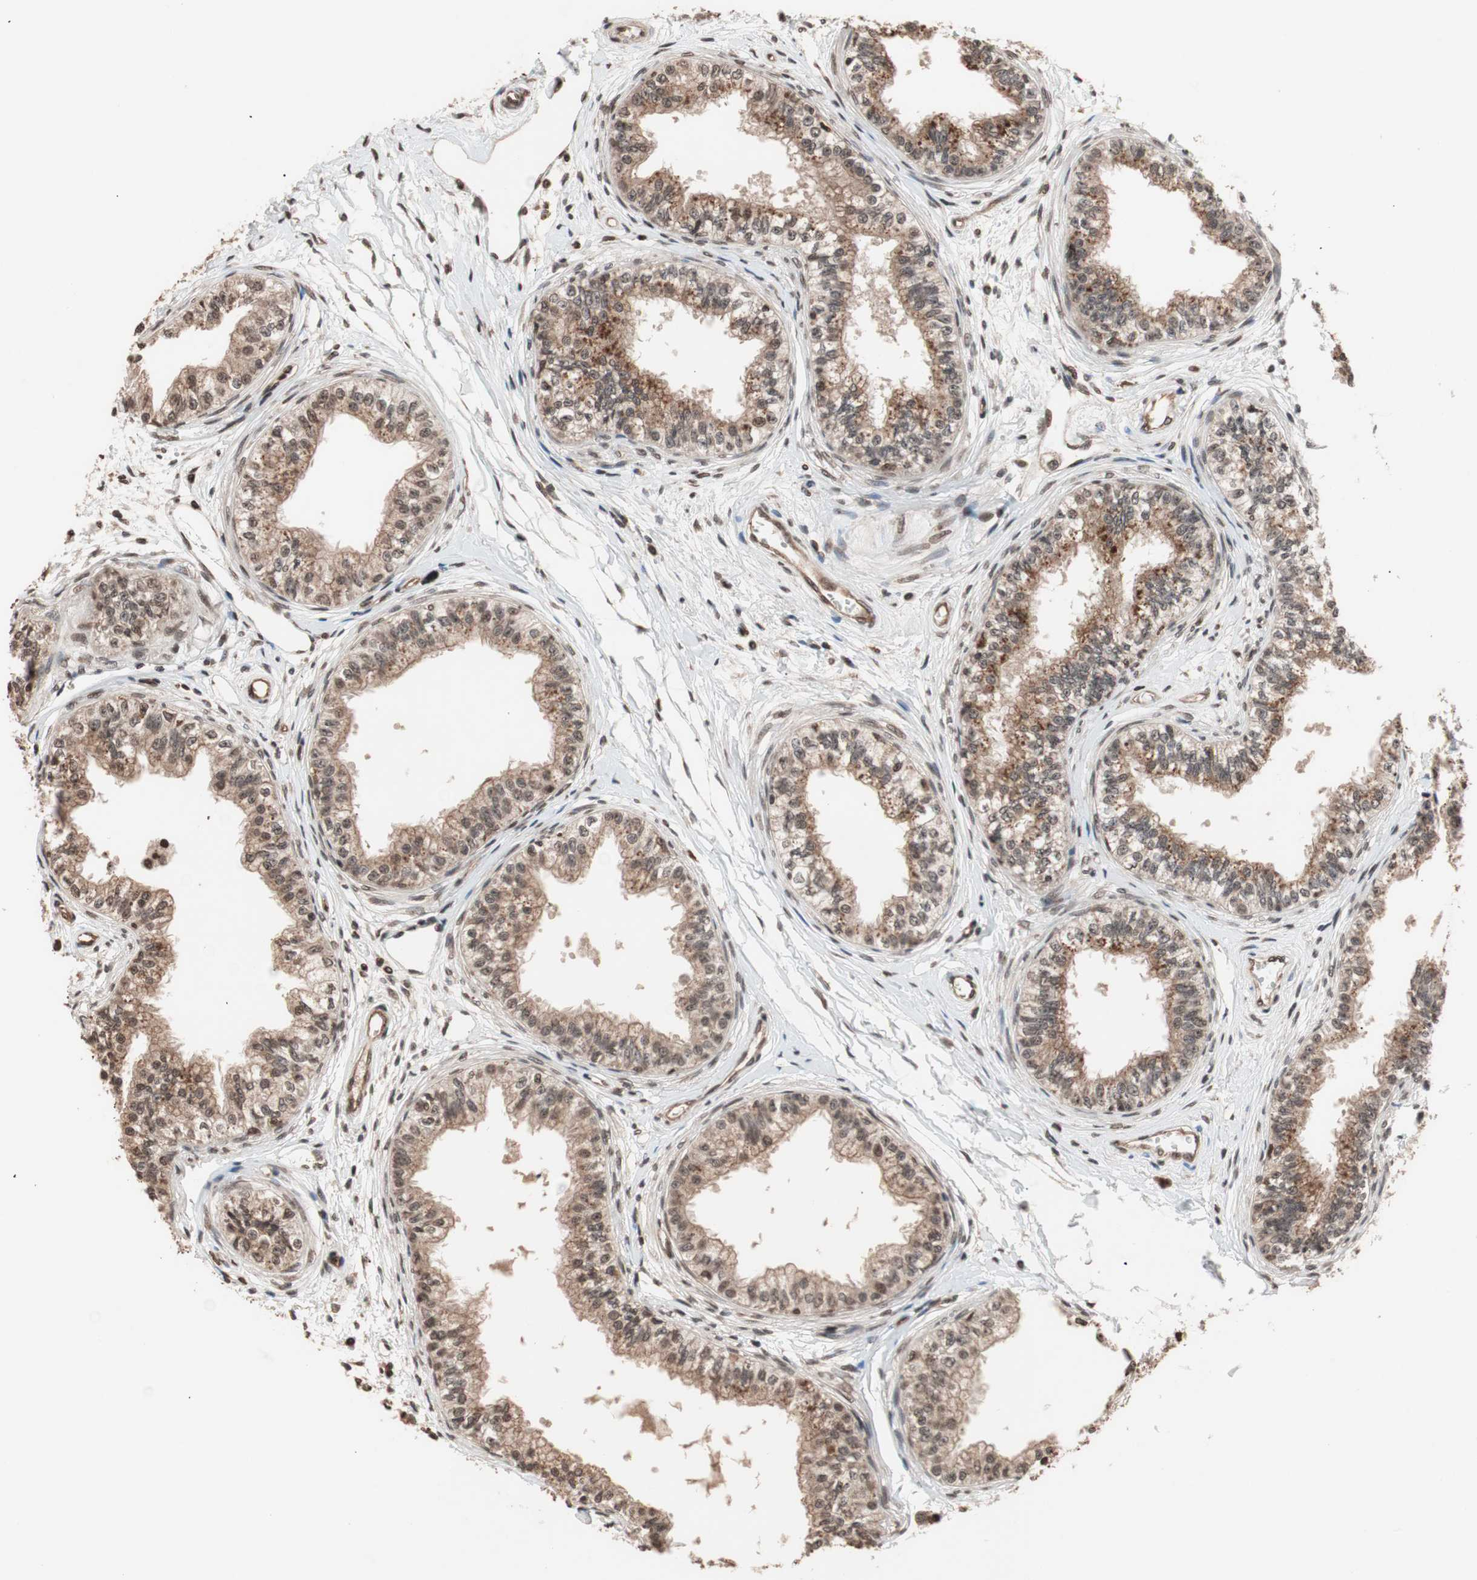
{"staining": {"intensity": "moderate", "quantity": ">75%", "location": "cytoplasmic/membranous,nuclear"}, "tissue": "epididymis", "cell_type": "Glandular cells", "image_type": "normal", "snomed": [{"axis": "morphology", "description": "Normal tissue, NOS"}, {"axis": "morphology", "description": "Adenocarcinoma, metastatic, NOS"}, {"axis": "topography", "description": "Testis"}, {"axis": "topography", "description": "Epididymis"}], "caption": "Epididymis stained with DAB IHC shows medium levels of moderate cytoplasmic/membranous,nuclear expression in about >75% of glandular cells. (Brightfield microscopy of DAB IHC at high magnification).", "gene": "ZFC3H1", "patient": {"sex": "male", "age": 26}}